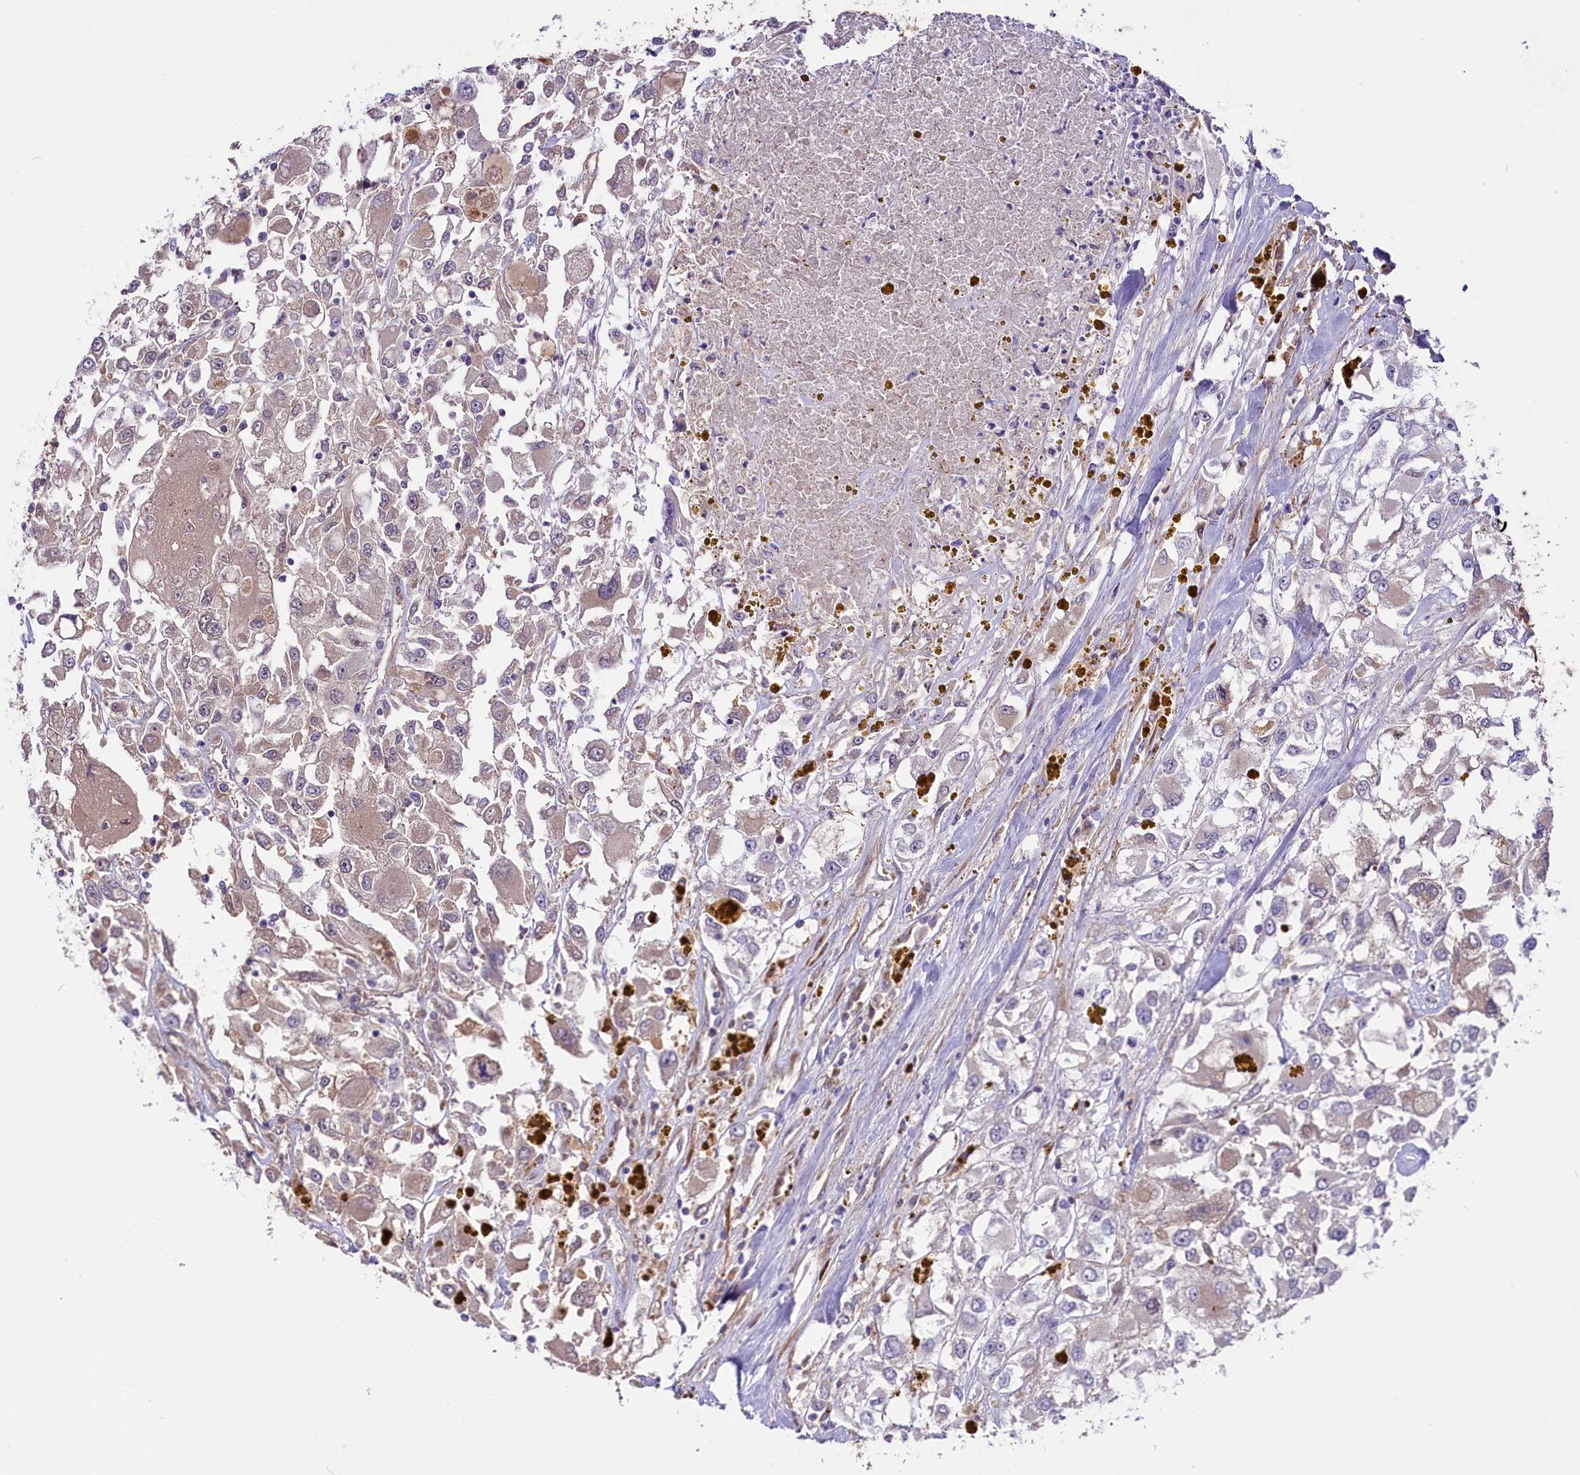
{"staining": {"intensity": "negative", "quantity": "none", "location": "none"}, "tissue": "renal cancer", "cell_type": "Tumor cells", "image_type": "cancer", "snomed": [{"axis": "morphology", "description": "Adenocarcinoma, NOS"}, {"axis": "topography", "description": "Kidney"}], "caption": "Photomicrograph shows no protein positivity in tumor cells of renal adenocarcinoma tissue. The staining is performed using DAB (3,3'-diaminobenzidine) brown chromogen with nuclei counter-stained in using hematoxylin.", "gene": "COG8", "patient": {"sex": "female", "age": 52}}